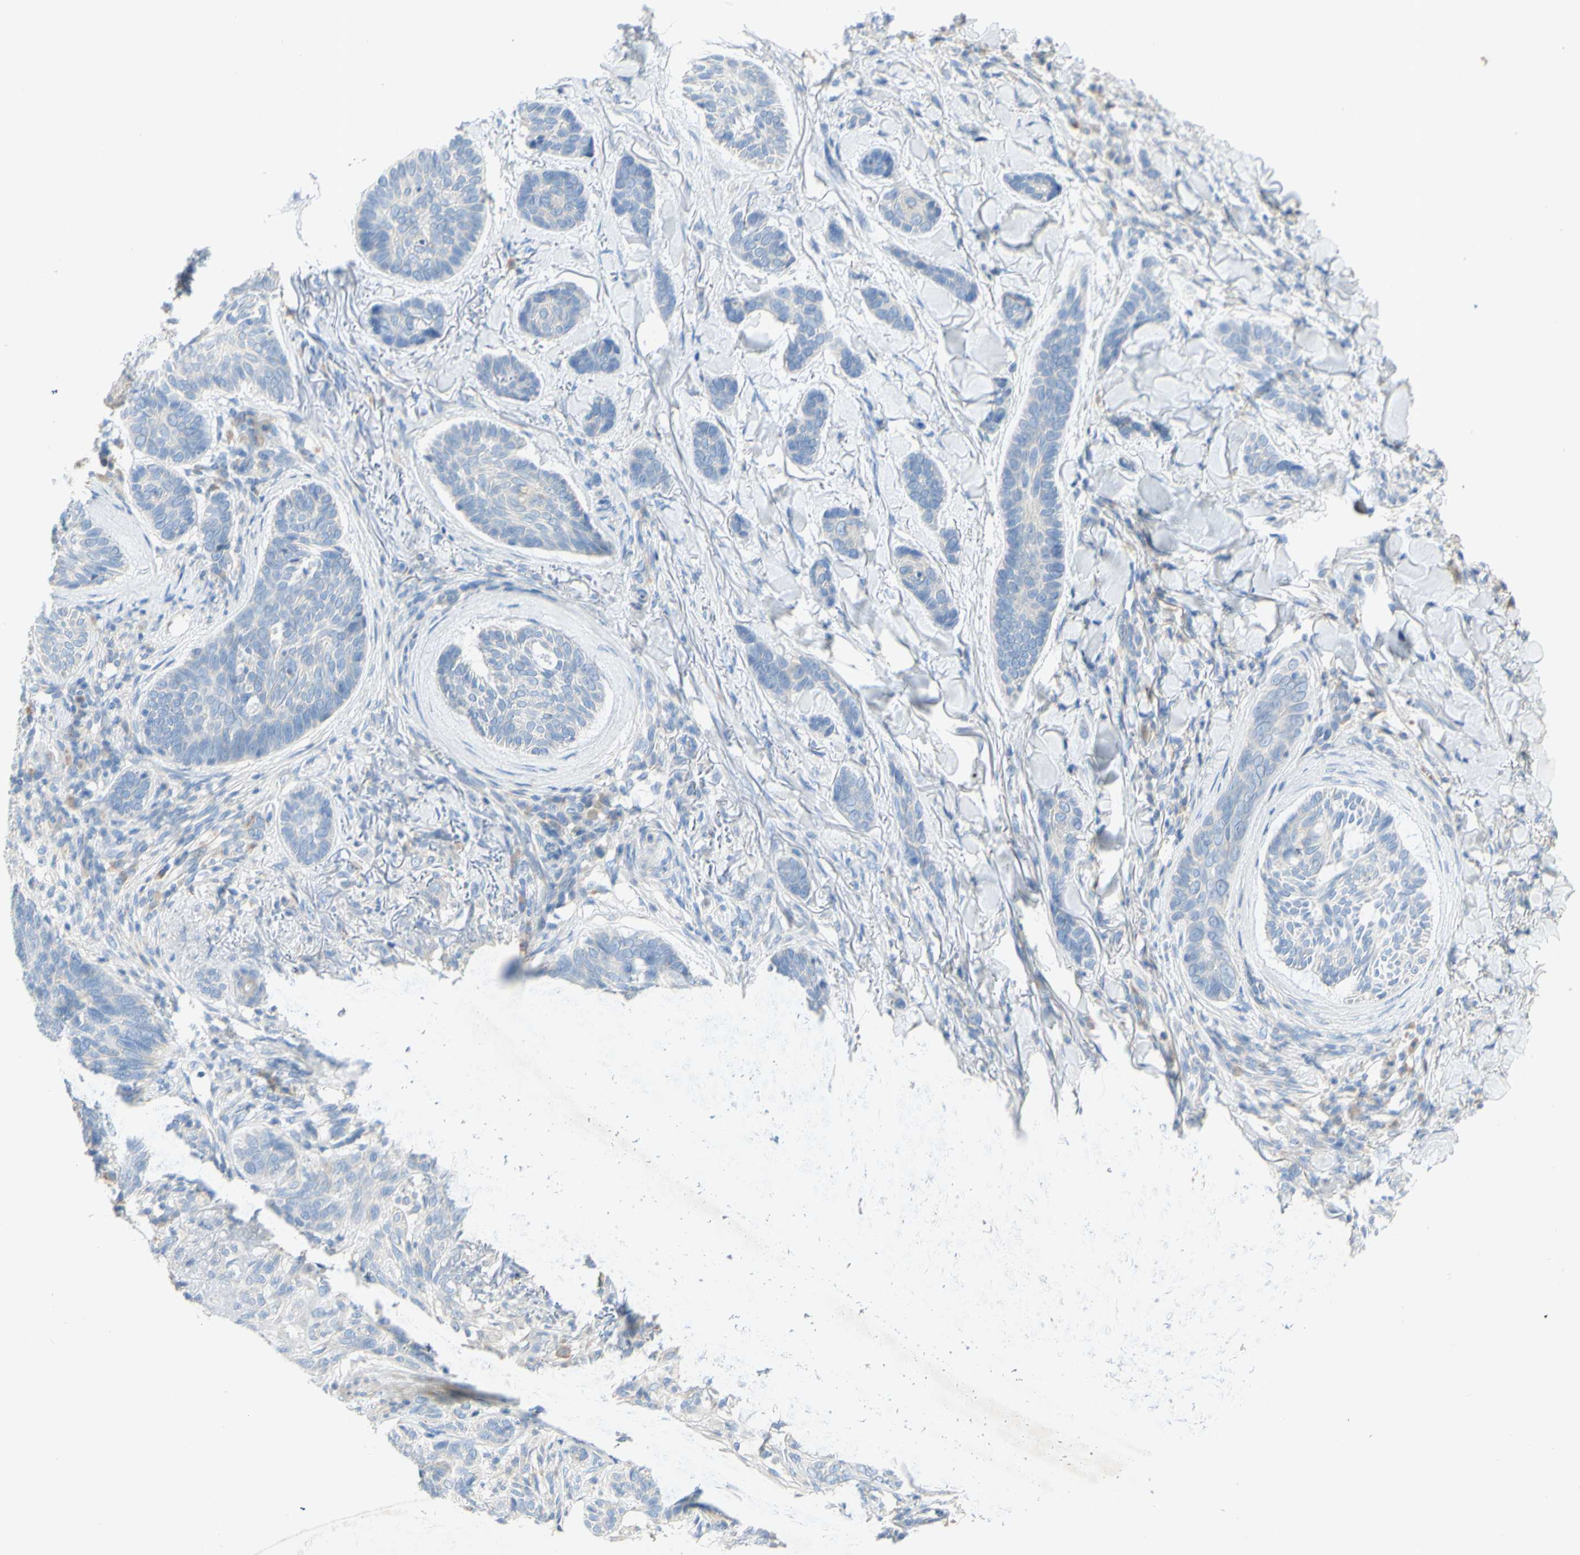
{"staining": {"intensity": "negative", "quantity": "none", "location": "none"}, "tissue": "skin cancer", "cell_type": "Tumor cells", "image_type": "cancer", "snomed": [{"axis": "morphology", "description": "Basal cell carcinoma"}, {"axis": "topography", "description": "Skin"}], "caption": "Tumor cells are negative for brown protein staining in basal cell carcinoma (skin). (DAB (3,3'-diaminobenzidine) immunohistochemistry visualized using brightfield microscopy, high magnification).", "gene": "ACADL", "patient": {"sex": "male", "age": 43}}